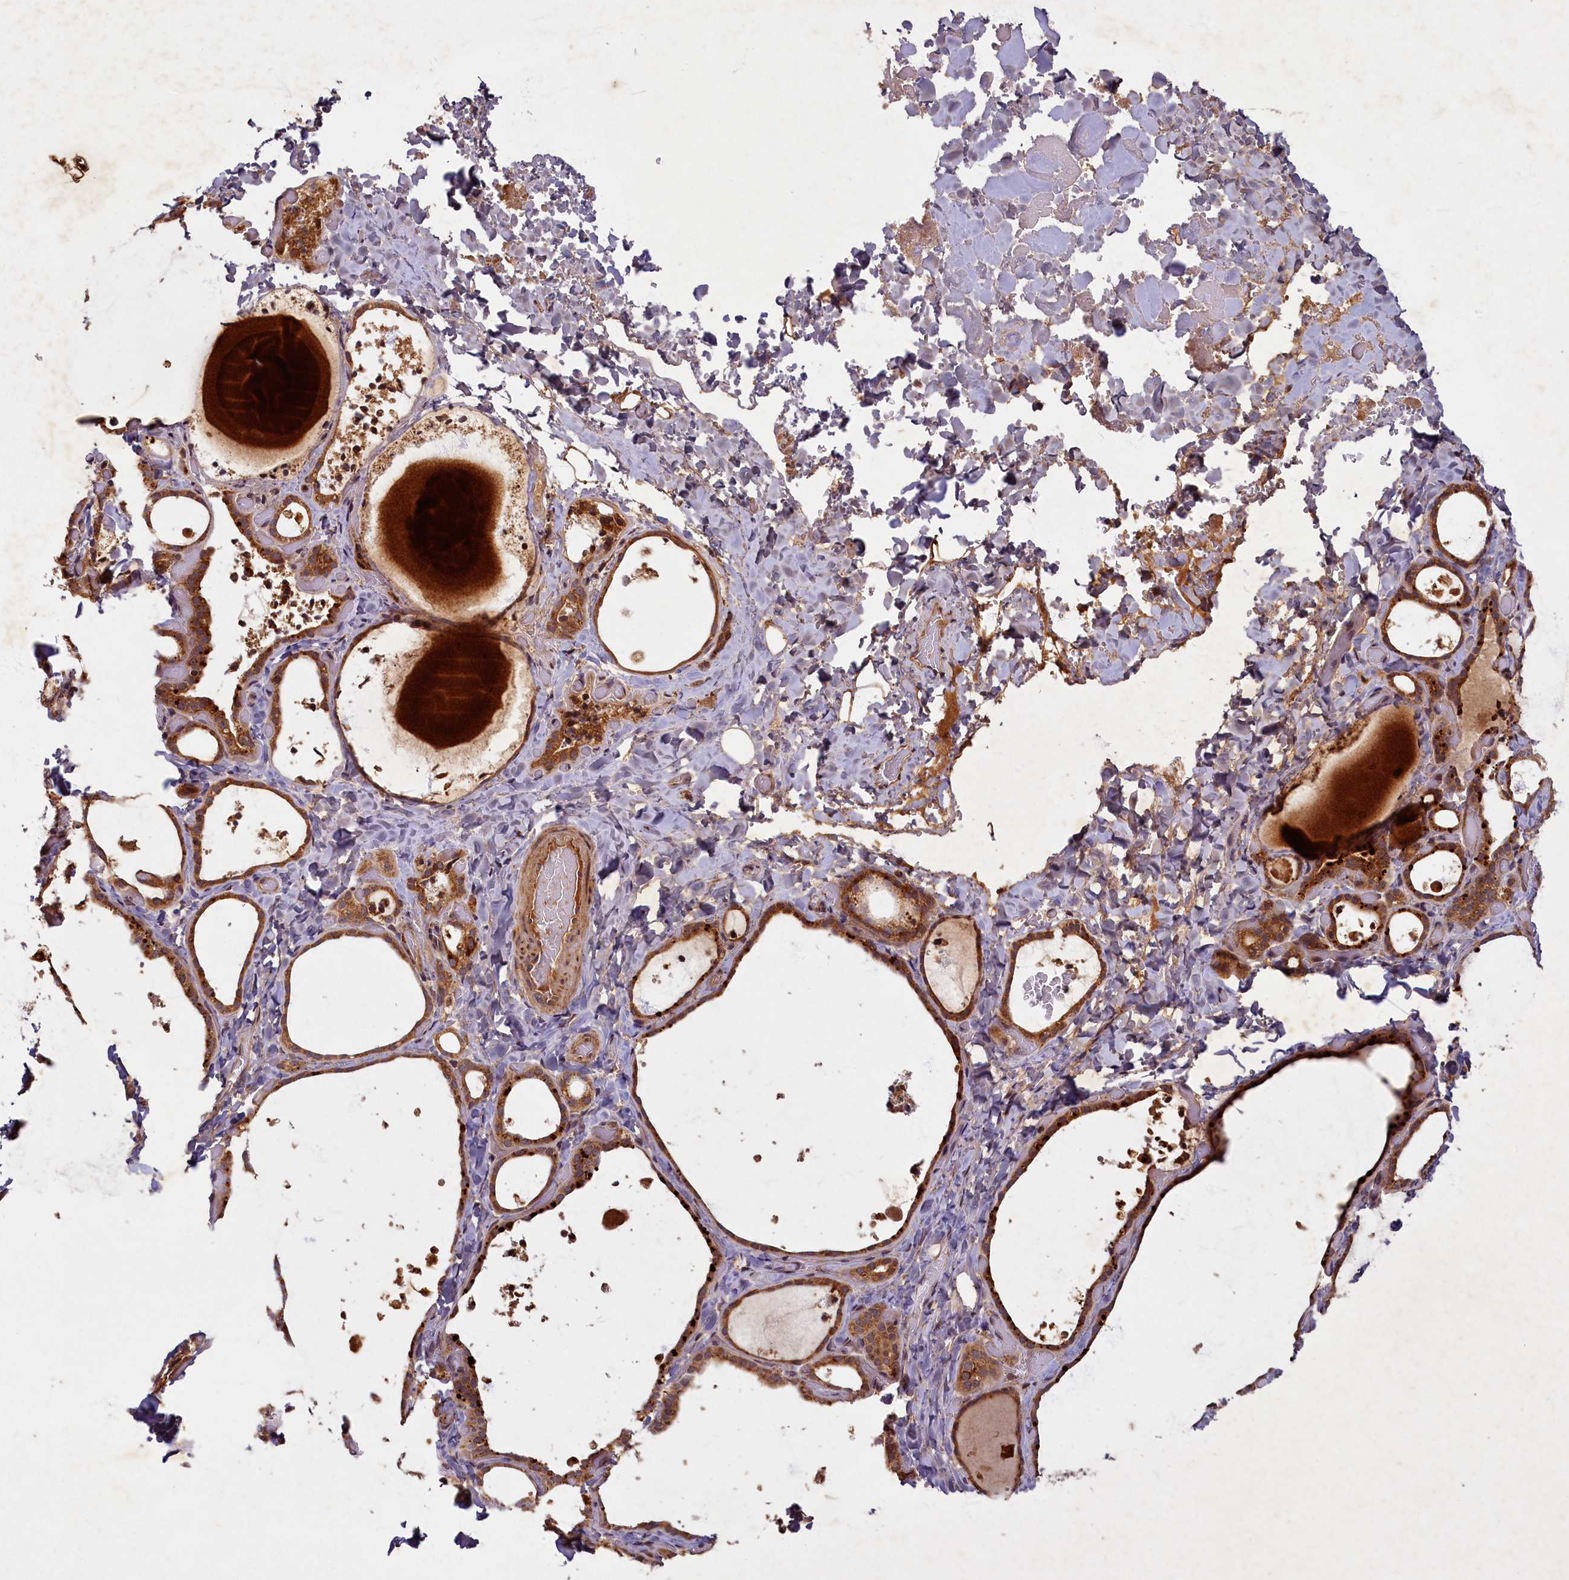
{"staining": {"intensity": "strong", "quantity": ">75%", "location": "cytoplasmic/membranous"}, "tissue": "thyroid gland", "cell_type": "Glandular cells", "image_type": "normal", "snomed": [{"axis": "morphology", "description": "Normal tissue, NOS"}, {"axis": "topography", "description": "Thyroid gland"}], "caption": "The immunohistochemical stain shows strong cytoplasmic/membranous staining in glandular cells of unremarkable thyroid gland. The protein is stained brown, and the nuclei are stained in blue (DAB IHC with brightfield microscopy, high magnification).", "gene": "SLC11A2", "patient": {"sex": "female", "age": 44}}